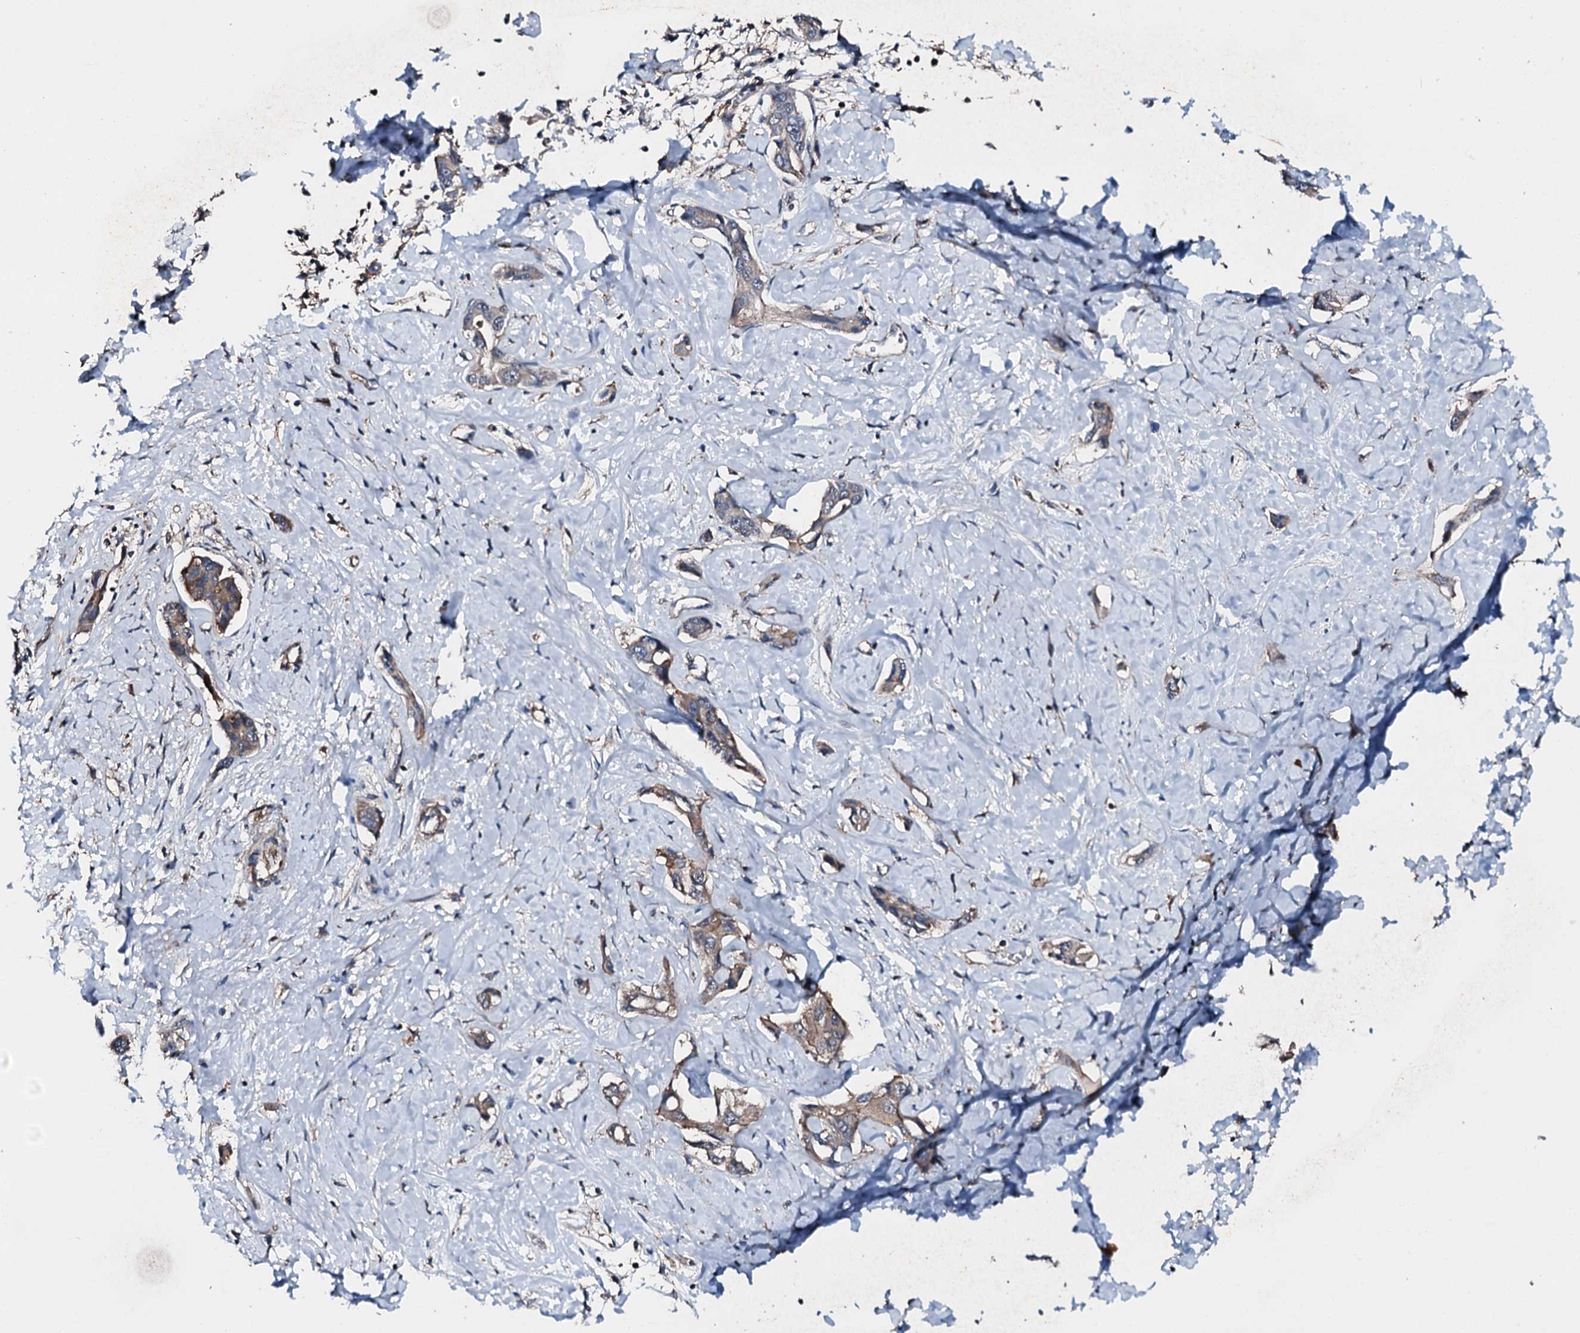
{"staining": {"intensity": "weak", "quantity": ">75%", "location": "cytoplasmic/membranous"}, "tissue": "liver cancer", "cell_type": "Tumor cells", "image_type": "cancer", "snomed": [{"axis": "morphology", "description": "Cholangiocarcinoma"}, {"axis": "topography", "description": "Liver"}], "caption": "Immunohistochemistry (IHC) (DAB (3,3'-diaminobenzidine)) staining of cholangiocarcinoma (liver) exhibits weak cytoplasmic/membranous protein expression in about >75% of tumor cells.", "gene": "FGD4", "patient": {"sex": "male", "age": 59}}